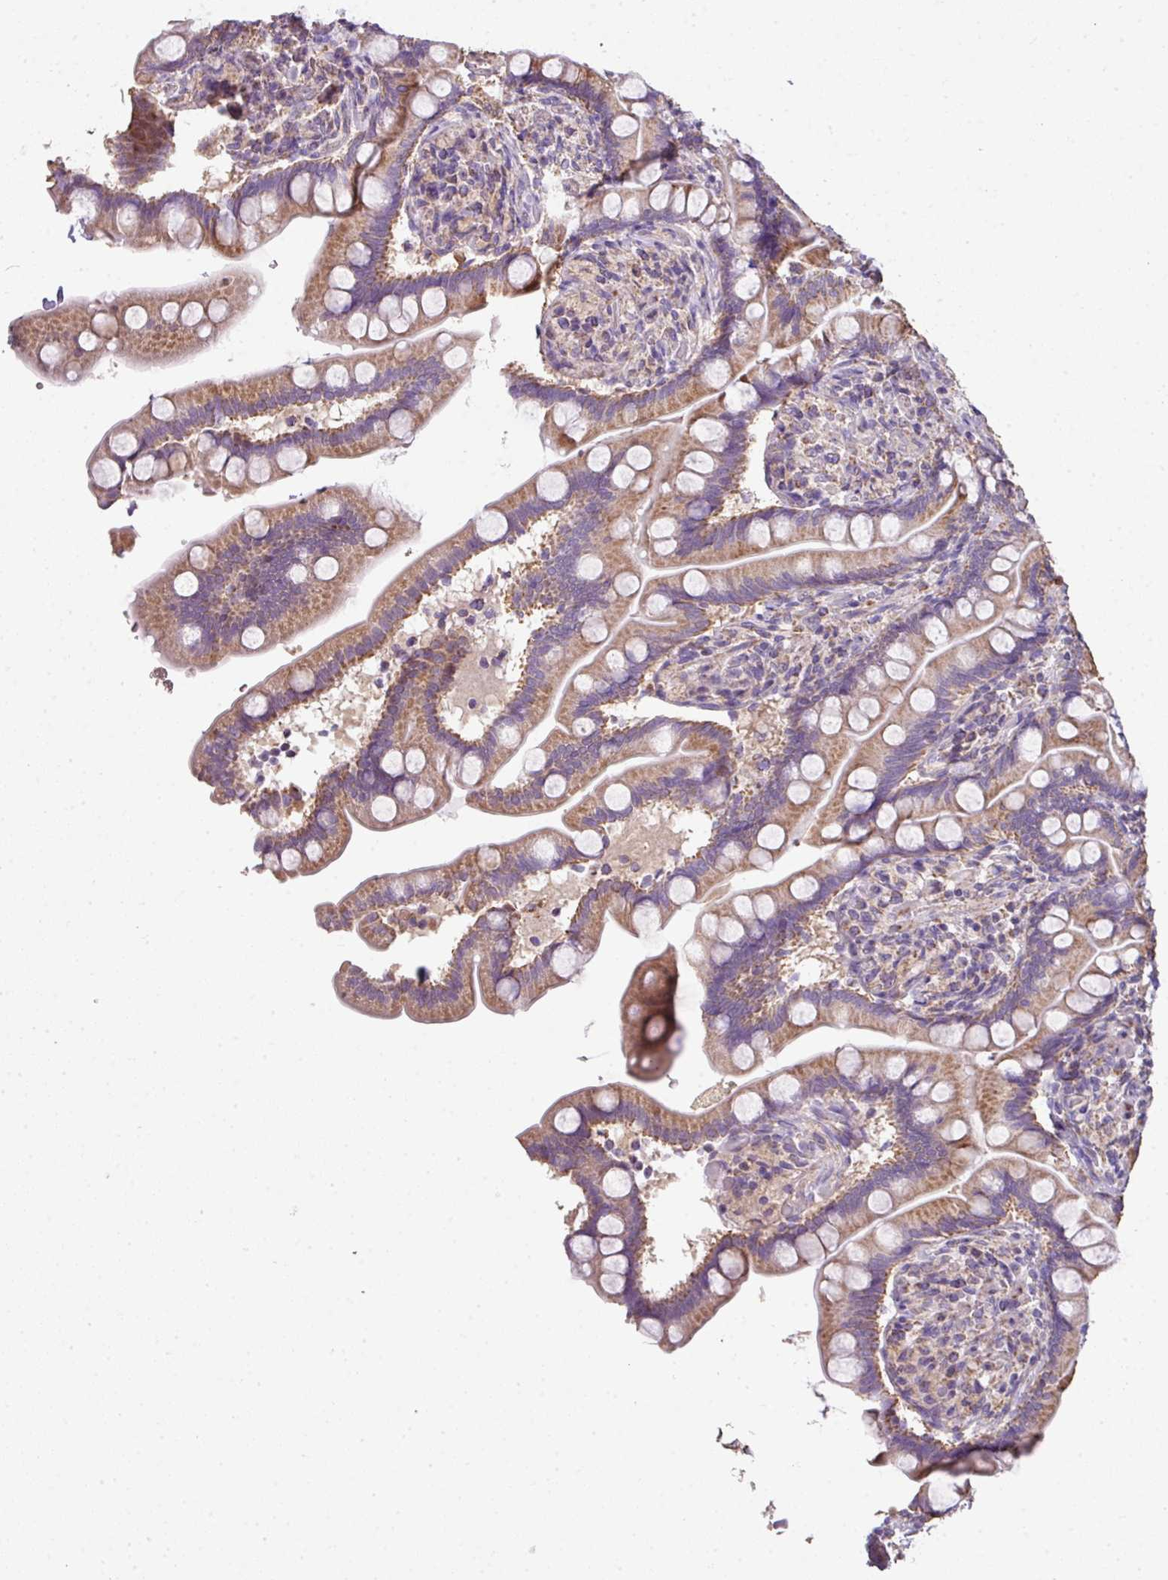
{"staining": {"intensity": "moderate", "quantity": ">75%", "location": "cytoplasmic/membranous"}, "tissue": "small intestine", "cell_type": "Glandular cells", "image_type": "normal", "snomed": [{"axis": "morphology", "description": "Normal tissue, NOS"}, {"axis": "topography", "description": "Small intestine"}], "caption": "An IHC image of benign tissue is shown. Protein staining in brown highlights moderate cytoplasmic/membranous positivity in small intestine within glandular cells.", "gene": "PALS2", "patient": {"sex": "female", "age": 64}}